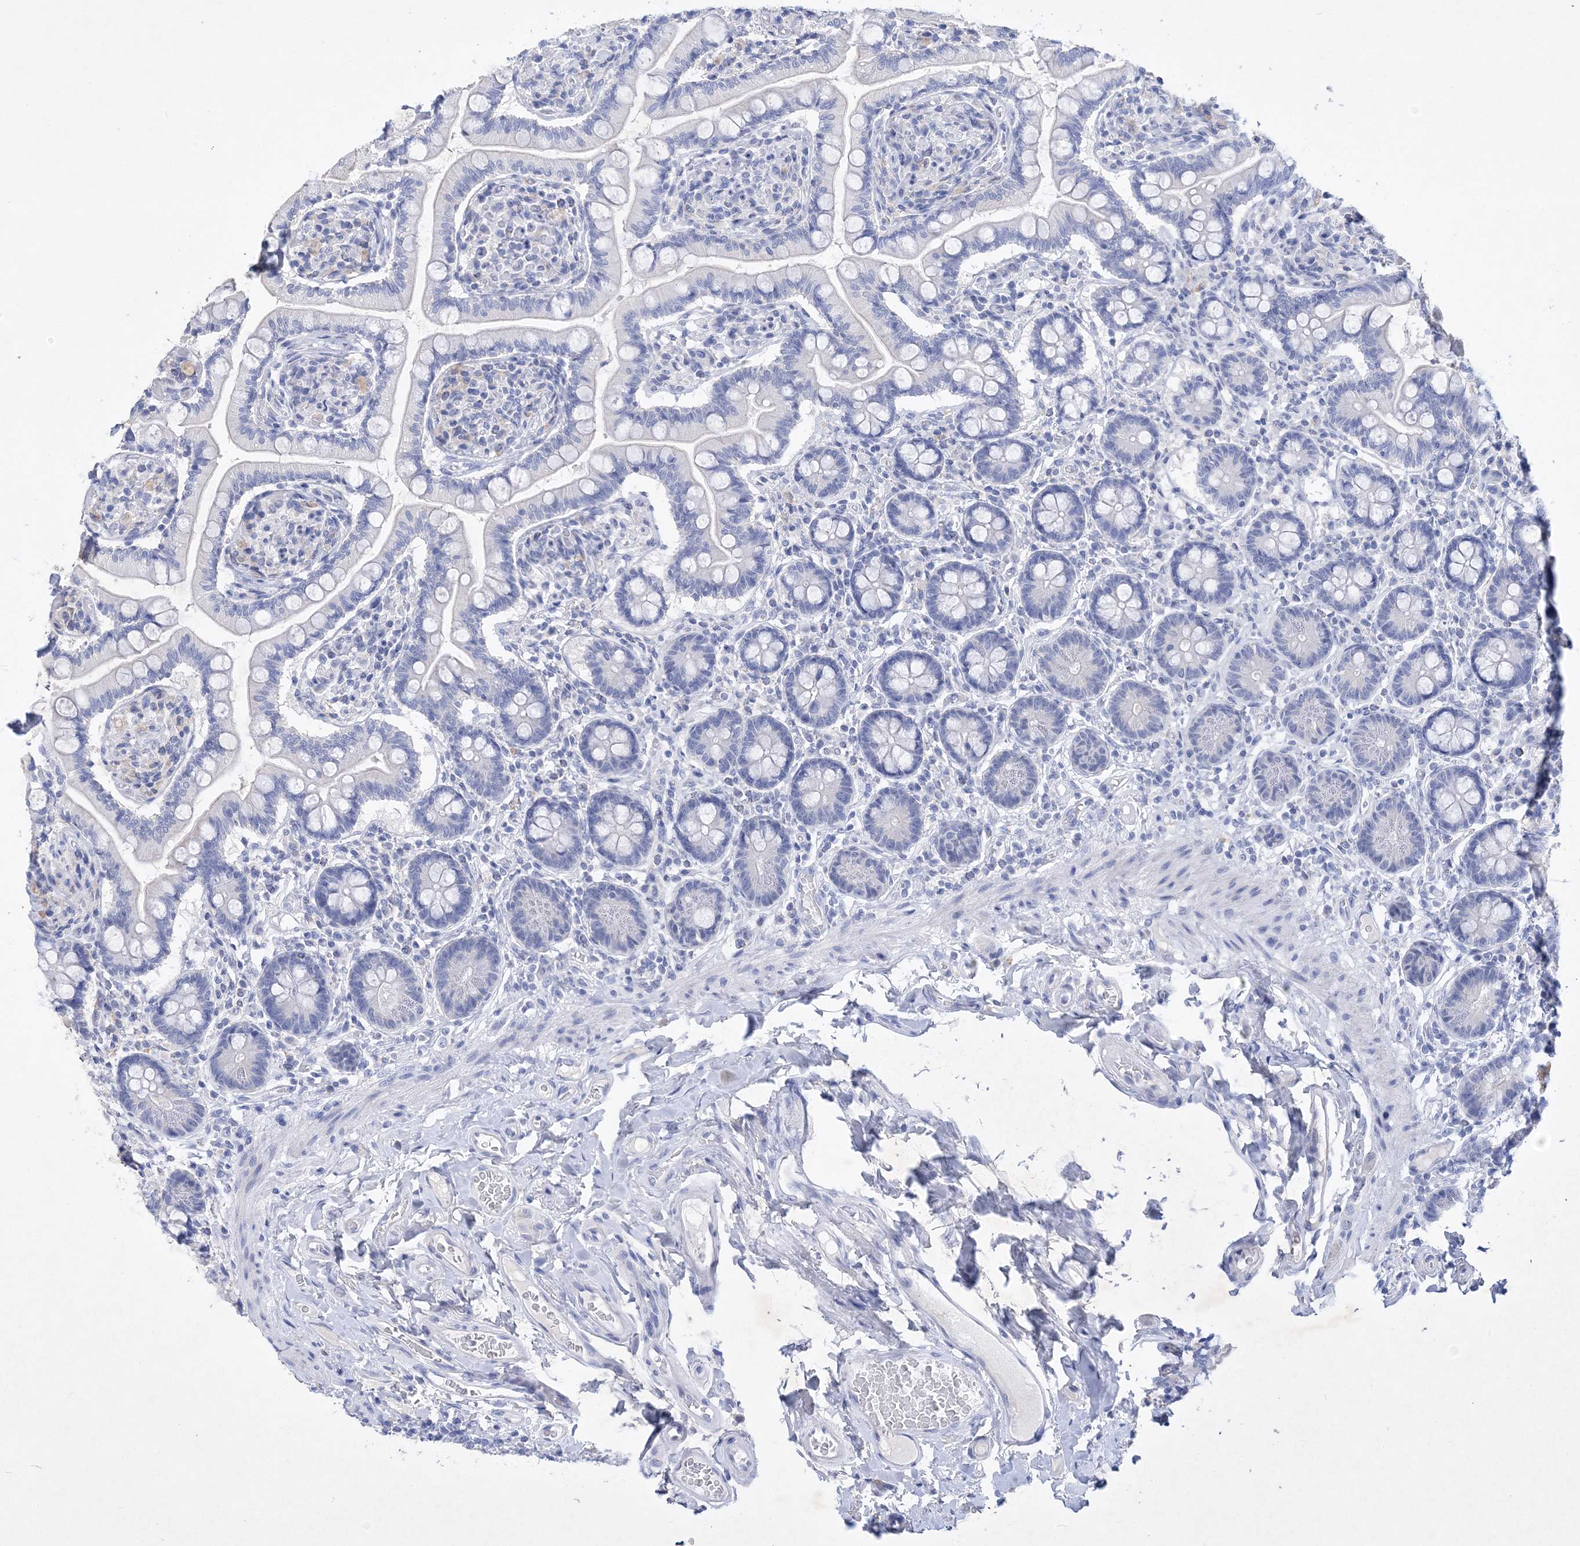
{"staining": {"intensity": "negative", "quantity": "none", "location": "none"}, "tissue": "small intestine", "cell_type": "Glandular cells", "image_type": "normal", "snomed": [{"axis": "morphology", "description": "Normal tissue, NOS"}, {"axis": "topography", "description": "Small intestine"}], "caption": "An immunohistochemistry image of benign small intestine is shown. There is no staining in glandular cells of small intestine. The staining was performed using DAB to visualize the protein expression in brown, while the nuclei were stained in blue with hematoxylin (Magnification: 20x).", "gene": "COPS8", "patient": {"sex": "female", "age": 64}}